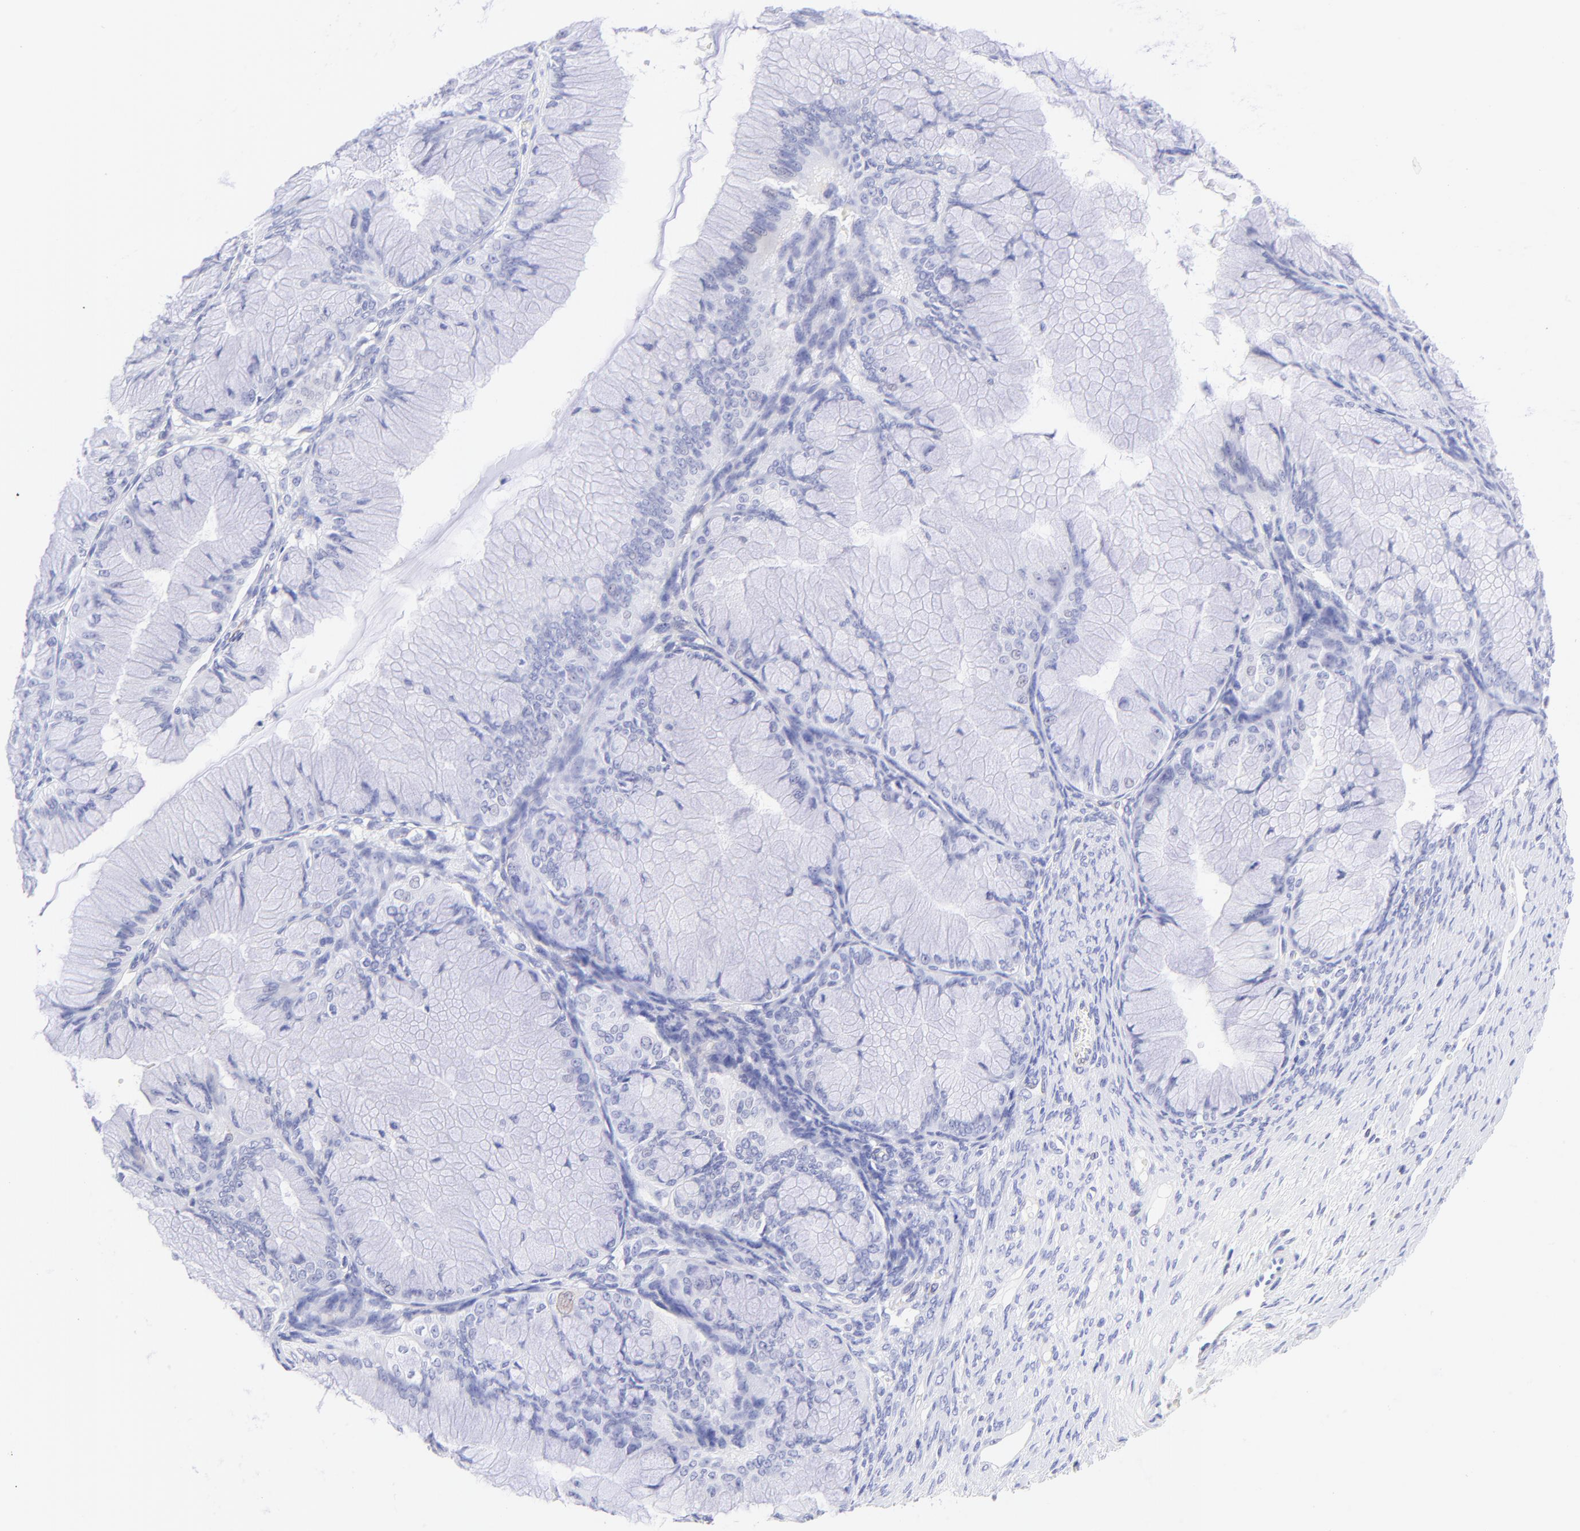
{"staining": {"intensity": "negative", "quantity": "none", "location": "none"}, "tissue": "ovarian cancer", "cell_type": "Tumor cells", "image_type": "cancer", "snomed": [{"axis": "morphology", "description": "Cystadenocarcinoma, mucinous, NOS"}, {"axis": "topography", "description": "Ovary"}], "caption": "Tumor cells show no significant protein positivity in mucinous cystadenocarcinoma (ovarian).", "gene": "IRAG2", "patient": {"sex": "female", "age": 63}}